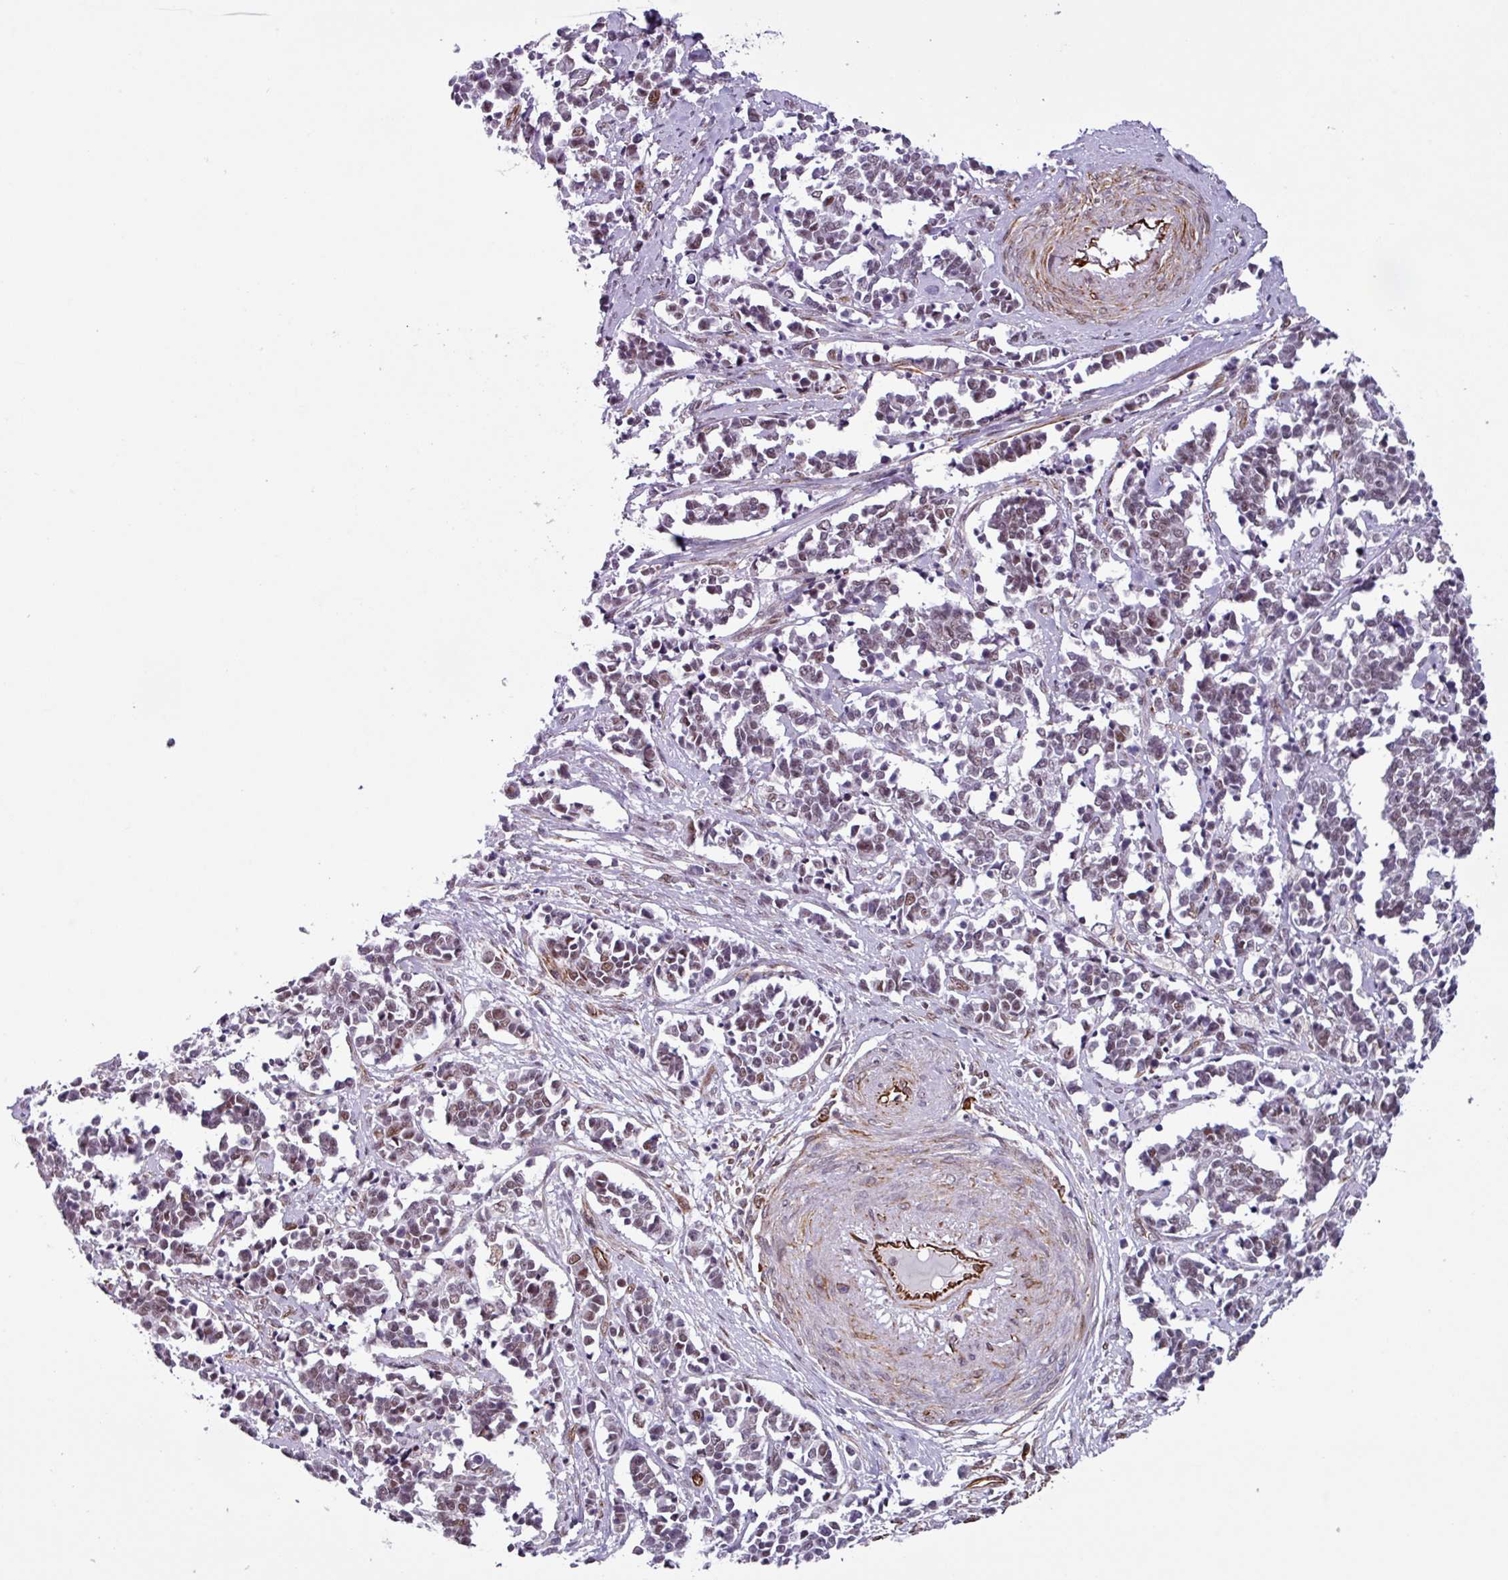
{"staining": {"intensity": "weak", "quantity": ">75%", "location": "nuclear"}, "tissue": "cervical cancer", "cell_type": "Tumor cells", "image_type": "cancer", "snomed": [{"axis": "morphology", "description": "Normal tissue, NOS"}, {"axis": "morphology", "description": "Squamous cell carcinoma, NOS"}, {"axis": "topography", "description": "Cervix"}], "caption": "Immunohistochemical staining of human cervical cancer displays weak nuclear protein expression in about >75% of tumor cells. (Brightfield microscopy of DAB IHC at high magnification).", "gene": "CHD3", "patient": {"sex": "female", "age": 35}}